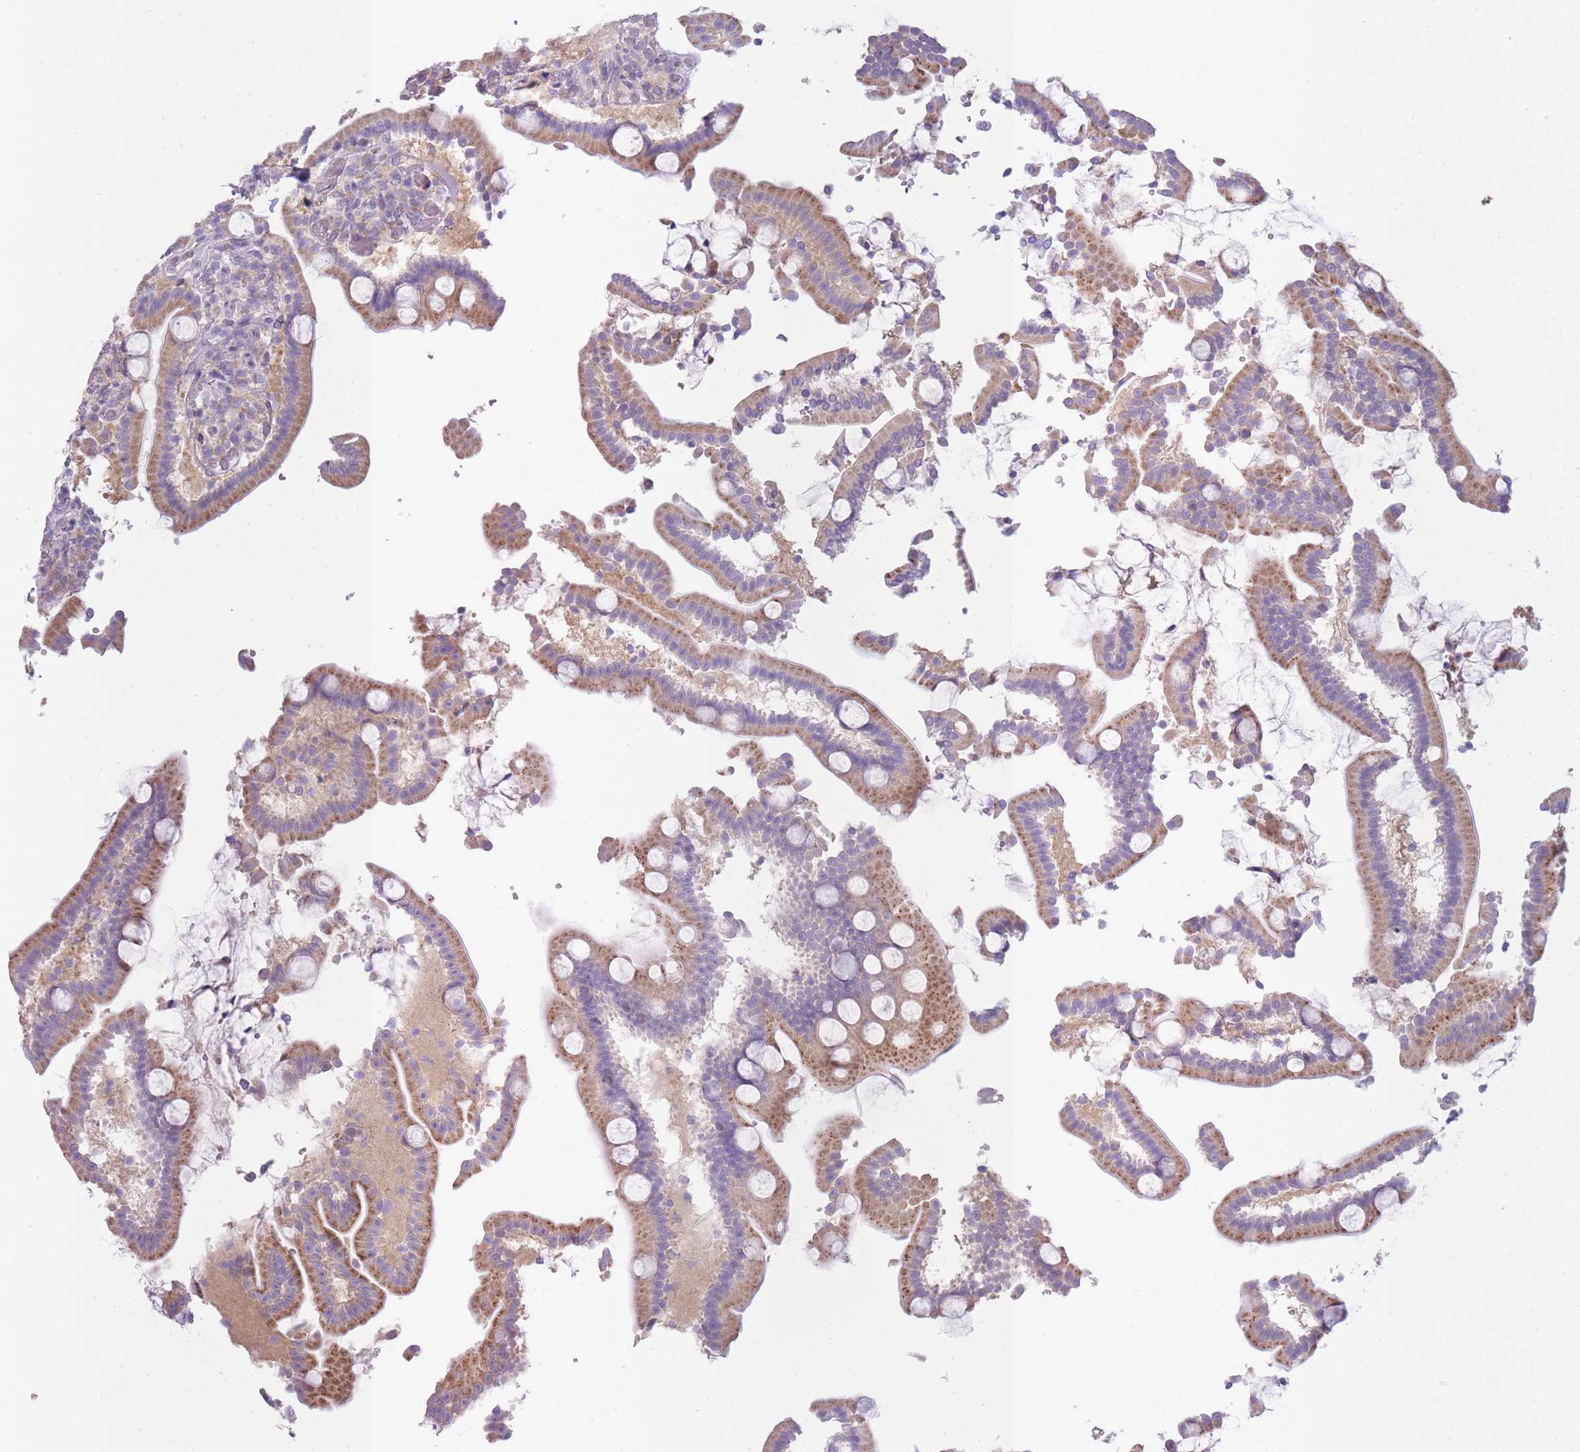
{"staining": {"intensity": "moderate", "quantity": ">75%", "location": "cytoplasmic/membranous"}, "tissue": "duodenum", "cell_type": "Glandular cells", "image_type": "normal", "snomed": [{"axis": "morphology", "description": "Normal tissue, NOS"}, {"axis": "topography", "description": "Duodenum"}], "caption": "The photomicrograph displays a brown stain indicating the presence of a protein in the cytoplasmic/membranous of glandular cells in duodenum.", "gene": "OR5L1", "patient": {"sex": "male", "age": 55}}